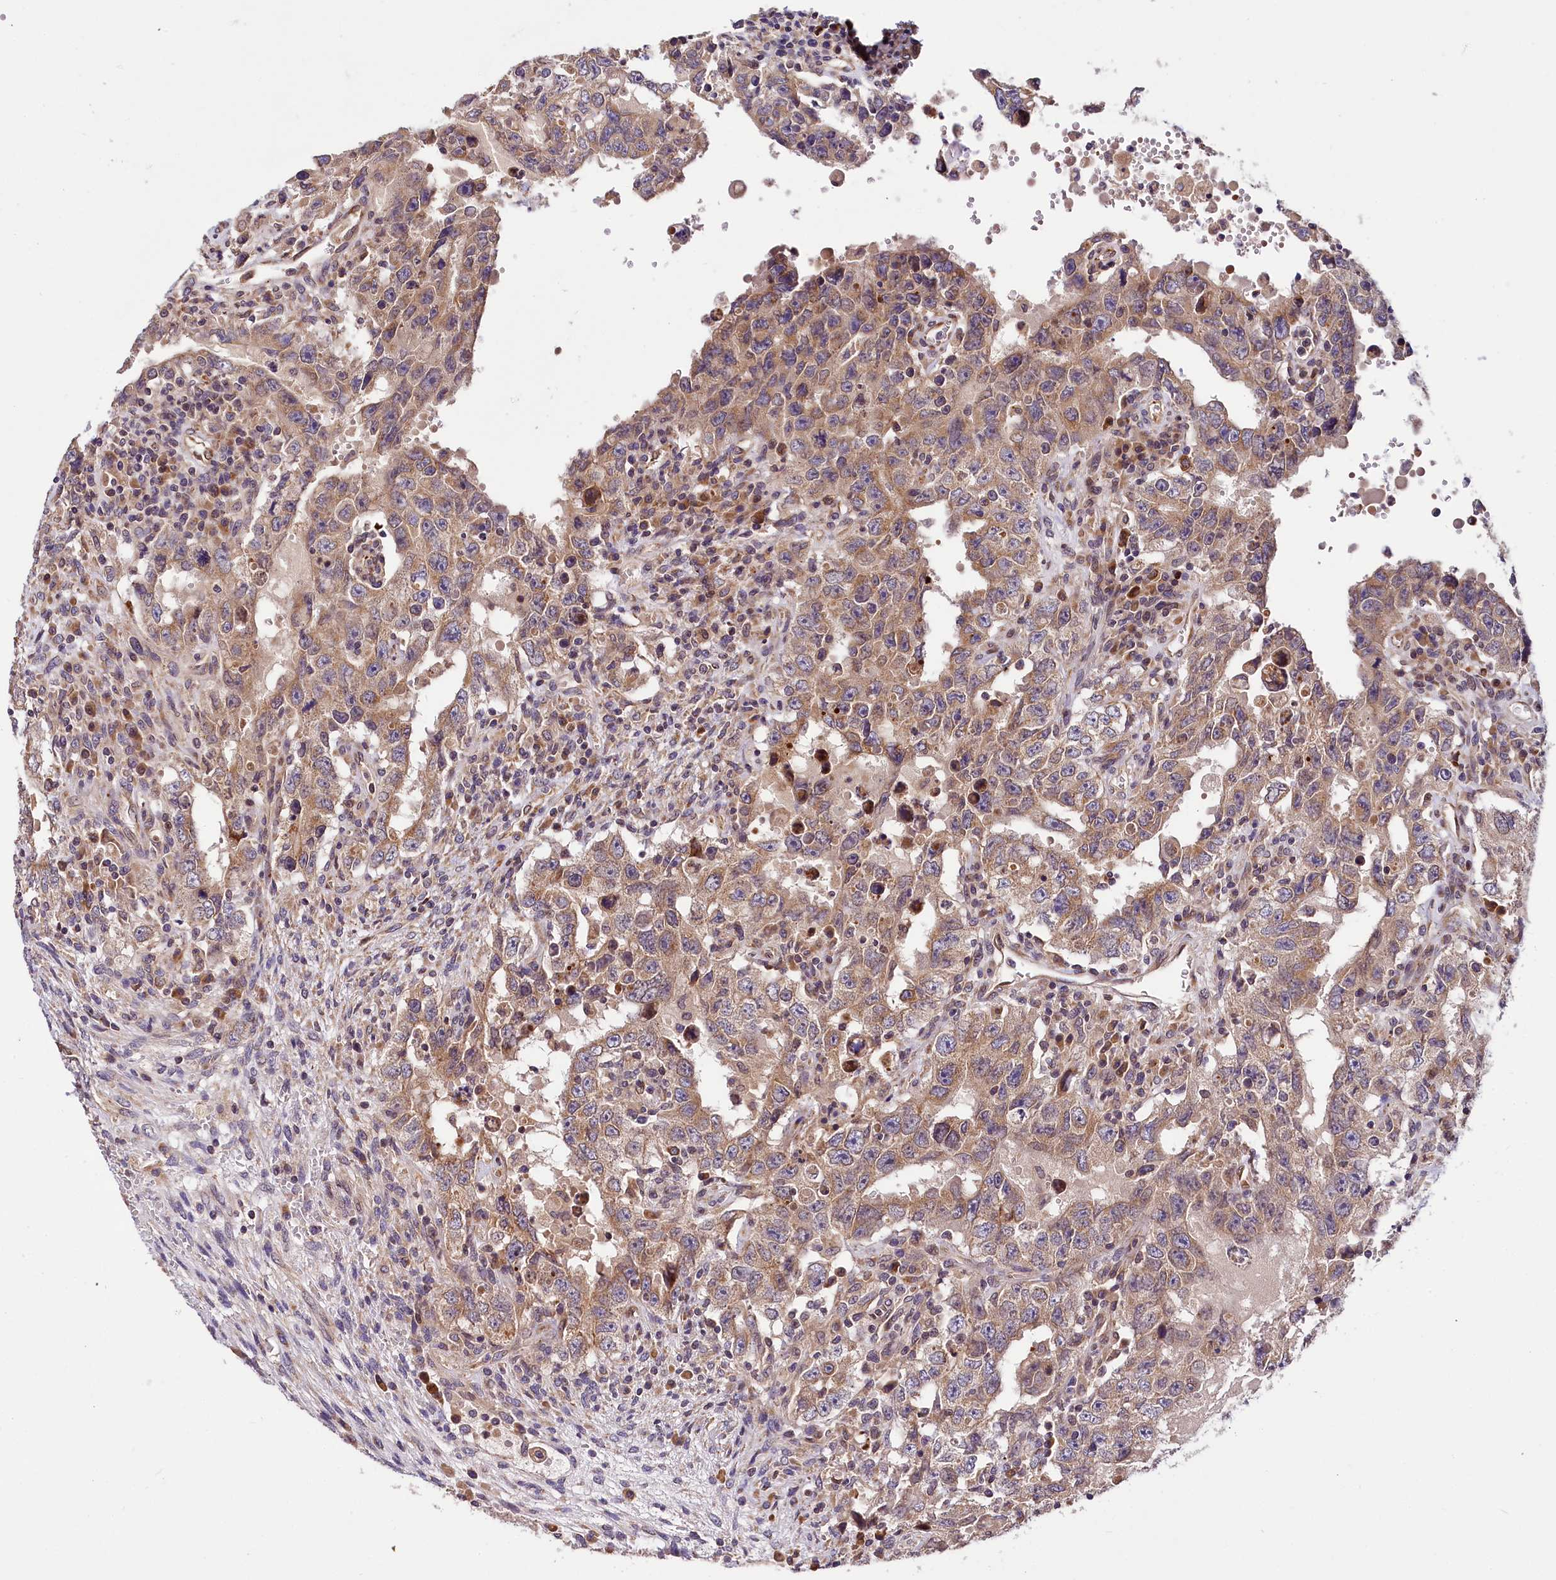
{"staining": {"intensity": "moderate", "quantity": ">75%", "location": "cytoplasmic/membranous"}, "tissue": "testis cancer", "cell_type": "Tumor cells", "image_type": "cancer", "snomed": [{"axis": "morphology", "description": "Carcinoma, Embryonal, NOS"}, {"axis": "topography", "description": "Testis"}], "caption": "An image showing moderate cytoplasmic/membranous expression in about >75% of tumor cells in testis cancer, as visualized by brown immunohistochemical staining.", "gene": "SUPV3L1", "patient": {"sex": "male", "age": 26}}